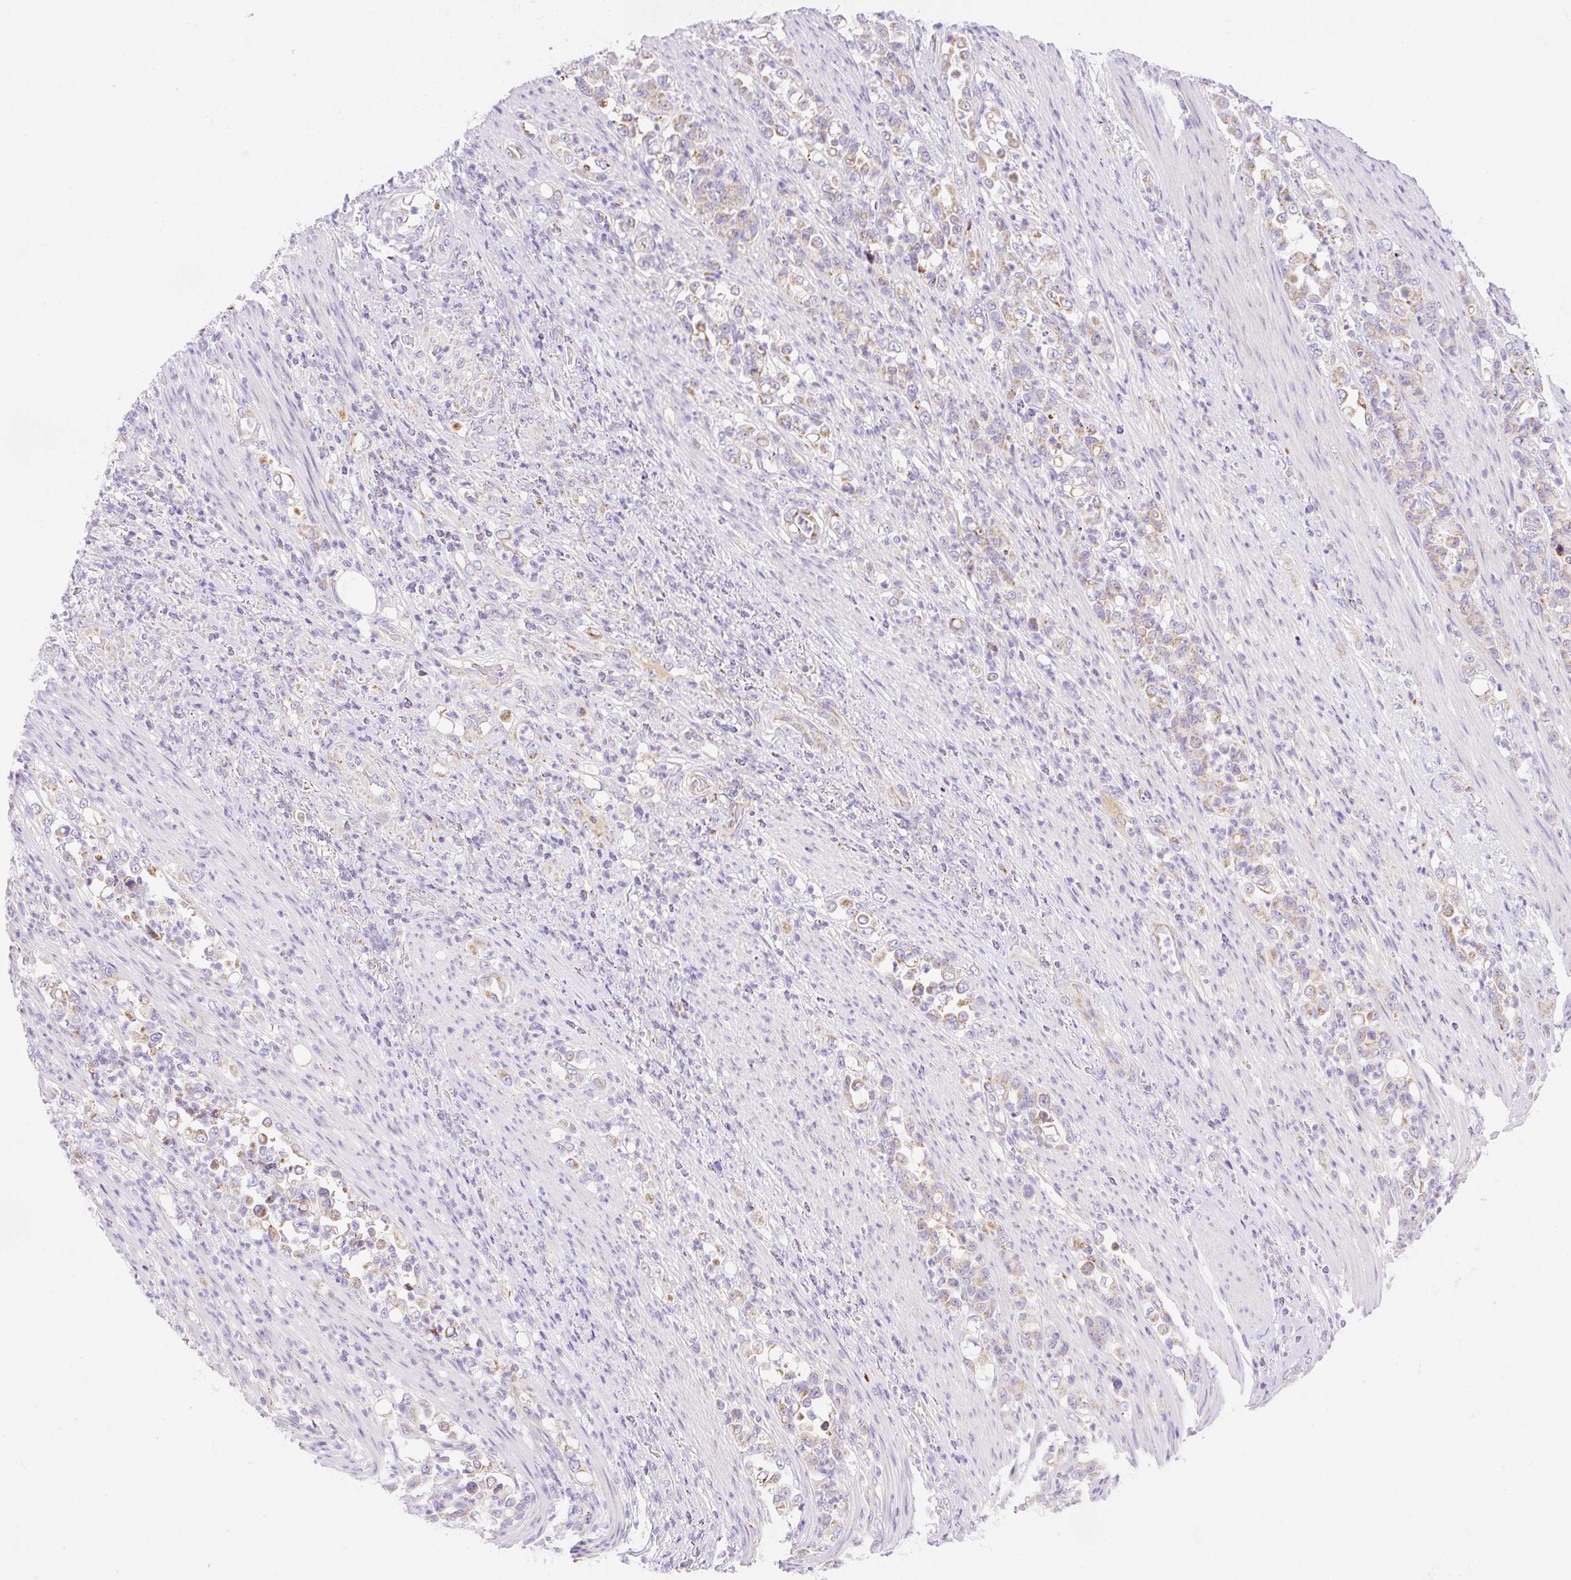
{"staining": {"intensity": "moderate", "quantity": "25%-75%", "location": "cytoplasmic/membranous"}, "tissue": "stomach cancer", "cell_type": "Tumor cells", "image_type": "cancer", "snomed": [{"axis": "morphology", "description": "Normal tissue, NOS"}, {"axis": "morphology", "description": "Adenocarcinoma, NOS"}, {"axis": "topography", "description": "Stomach"}], "caption": "Immunohistochemical staining of human stomach adenocarcinoma exhibits moderate cytoplasmic/membranous protein expression in about 25%-75% of tumor cells.", "gene": "ETNK2", "patient": {"sex": "female", "age": 79}}